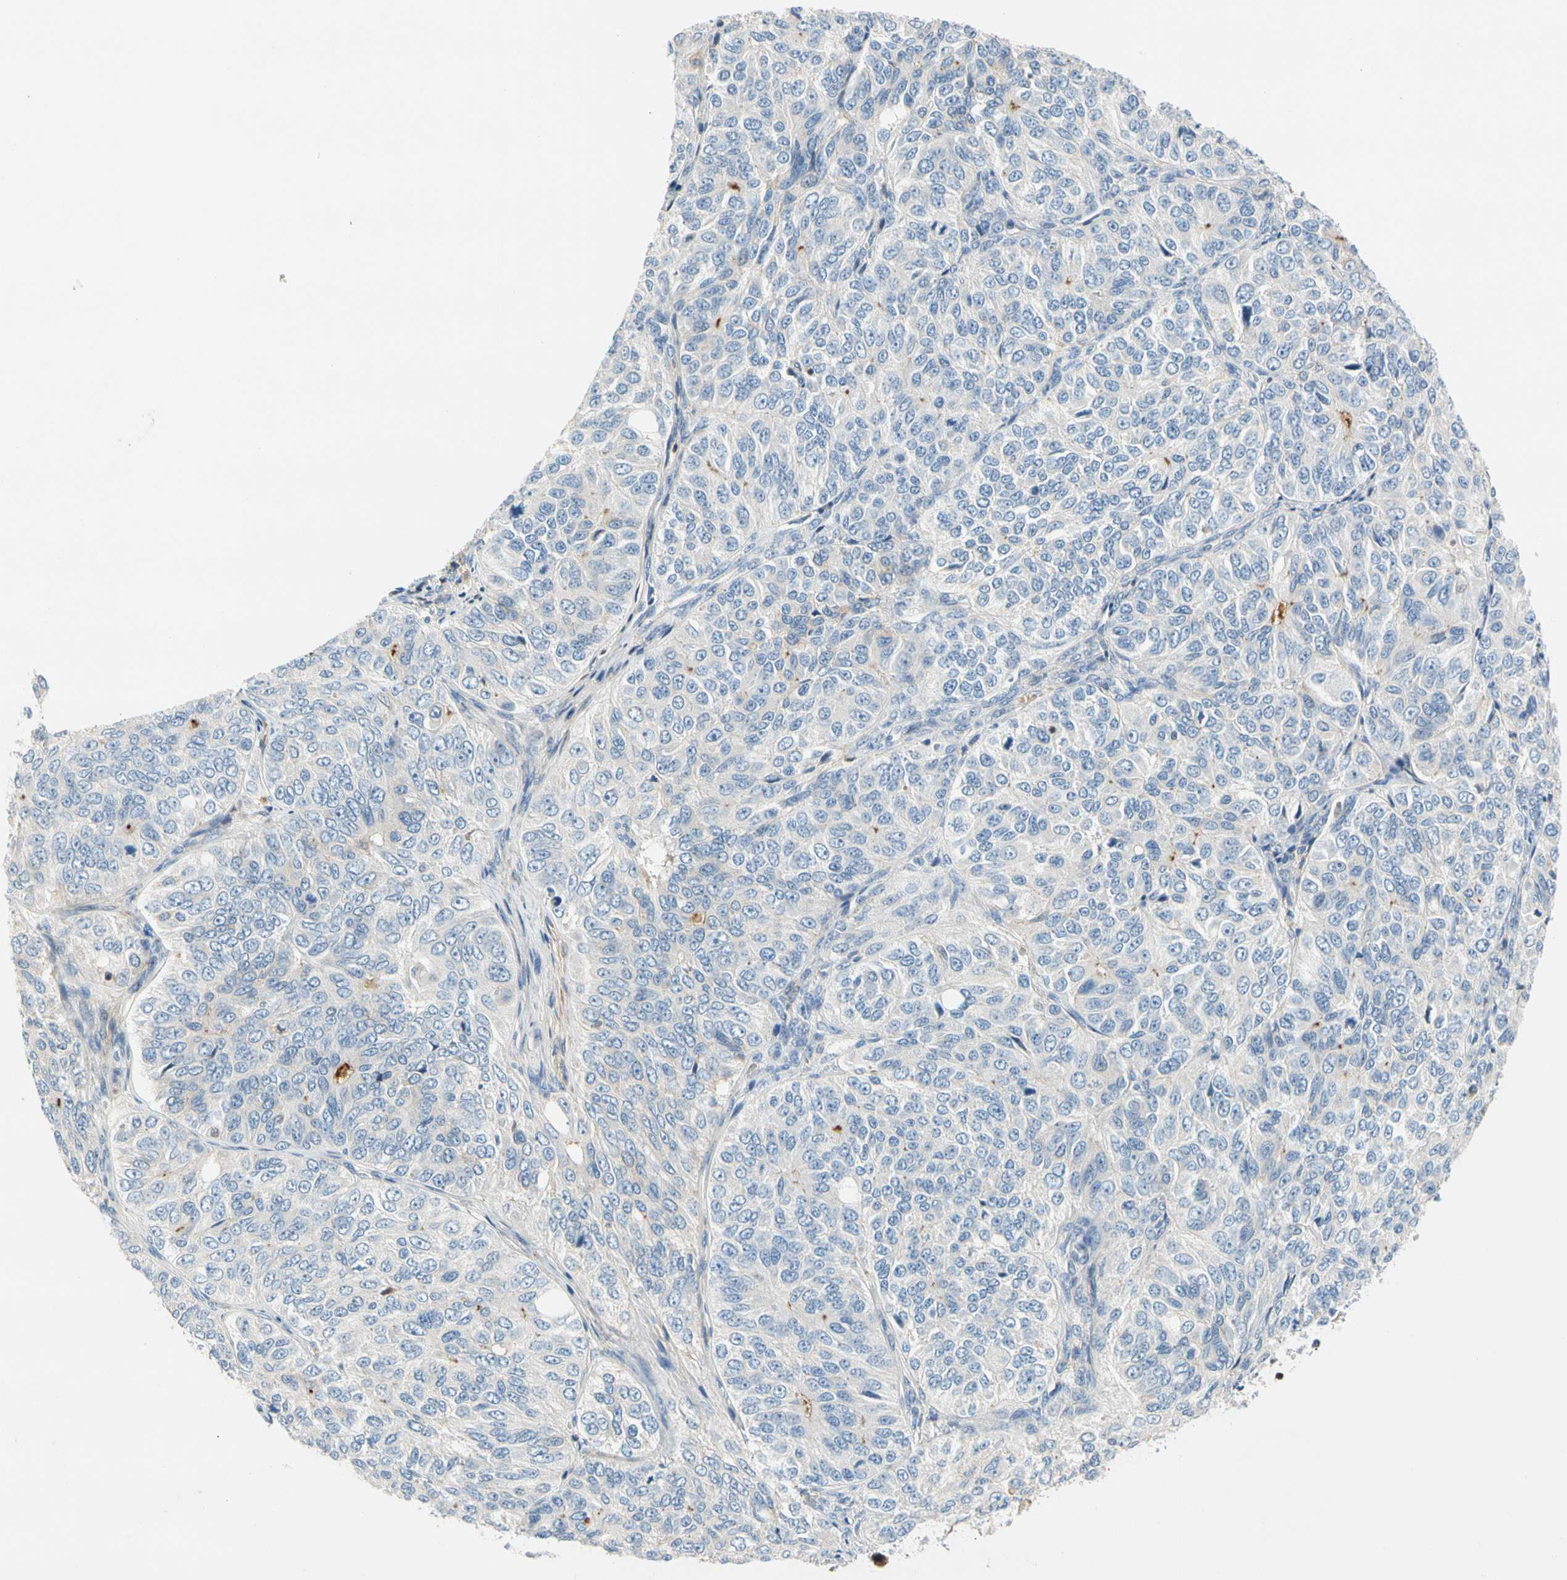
{"staining": {"intensity": "negative", "quantity": "none", "location": "none"}, "tissue": "ovarian cancer", "cell_type": "Tumor cells", "image_type": "cancer", "snomed": [{"axis": "morphology", "description": "Carcinoma, endometroid"}, {"axis": "topography", "description": "Ovary"}], "caption": "This histopathology image is of ovarian cancer stained with immunohistochemistry (IHC) to label a protein in brown with the nuclei are counter-stained blue. There is no expression in tumor cells.", "gene": "SP140", "patient": {"sex": "female", "age": 51}}